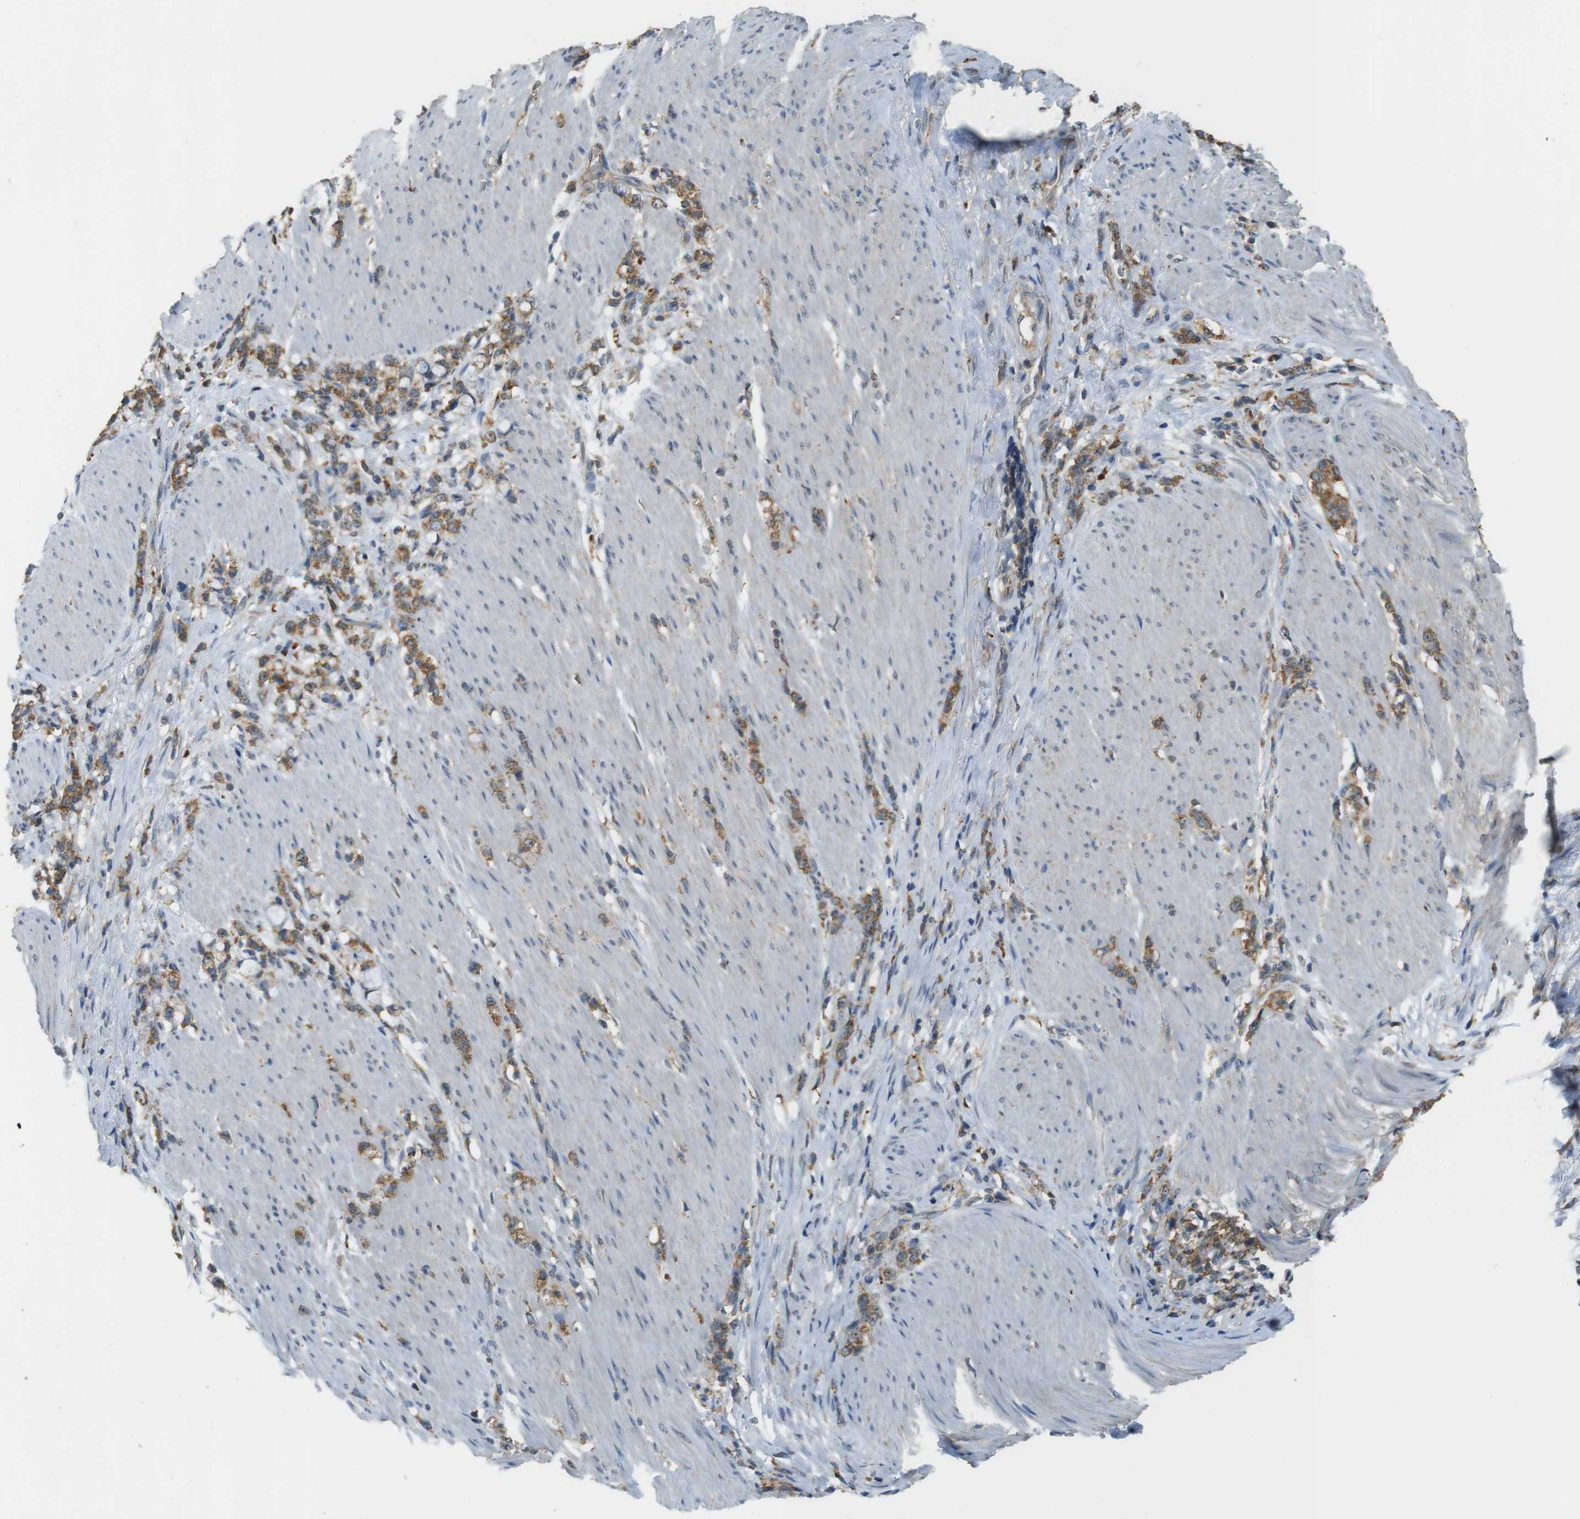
{"staining": {"intensity": "moderate", "quantity": ">75%", "location": "cytoplasmic/membranous"}, "tissue": "stomach cancer", "cell_type": "Tumor cells", "image_type": "cancer", "snomed": [{"axis": "morphology", "description": "Adenocarcinoma, NOS"}, {"axis": "topography", "description": "Stomach, lower"}], "caption": "High-magnification brightfield microscopy of stomach cancer stained with DAB (3,3'-diaminobenzidine) (brown) and counterstained with hematoxylin (blue). tumor cells exhibit moderate cytoplasmic/membranous staining is present in about>75% of cells.", "gene": "BRI3BP", "patient": {"sex": "male", "age": 88}}